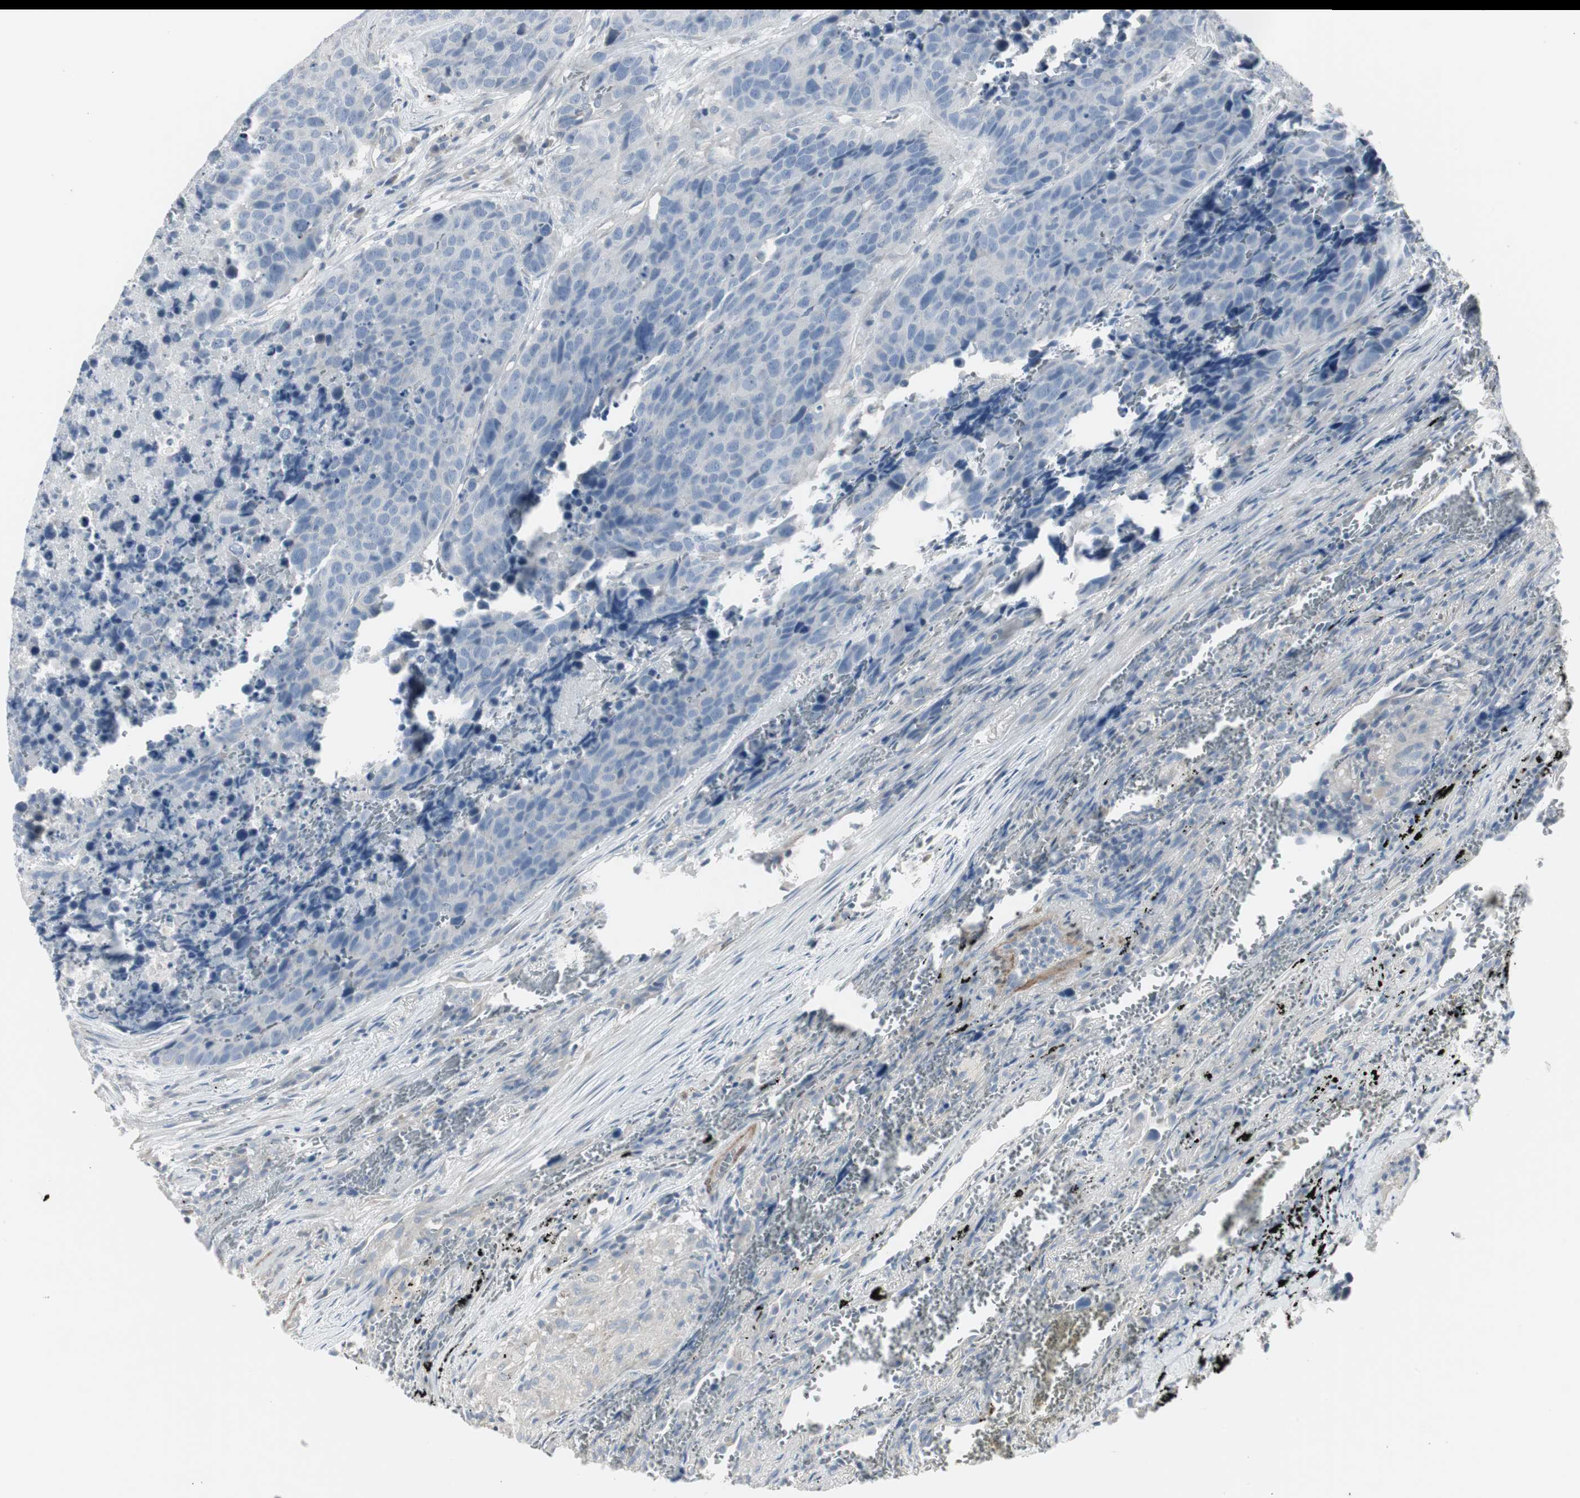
{"staining": {"intensity": "negative", "quantity": "none", "location": "none"}, "tissue": "carcinoid", "cell_type": "Tumor cells", "image_type": "cancer", "snomed": [{"axis": "morphology", "description": "Carcinoid, malignant, NOS"}, {"axis": "topography", "description": "Lung"}], "caption": "A photomicrograph of human carcinoid is negative for staining in tumor cells. (DAB immunohistochemistry visualized using brightfield microscopy, high magnification).", "gene": "DMPK", "patient": {"sex": "male", "age": 60}}